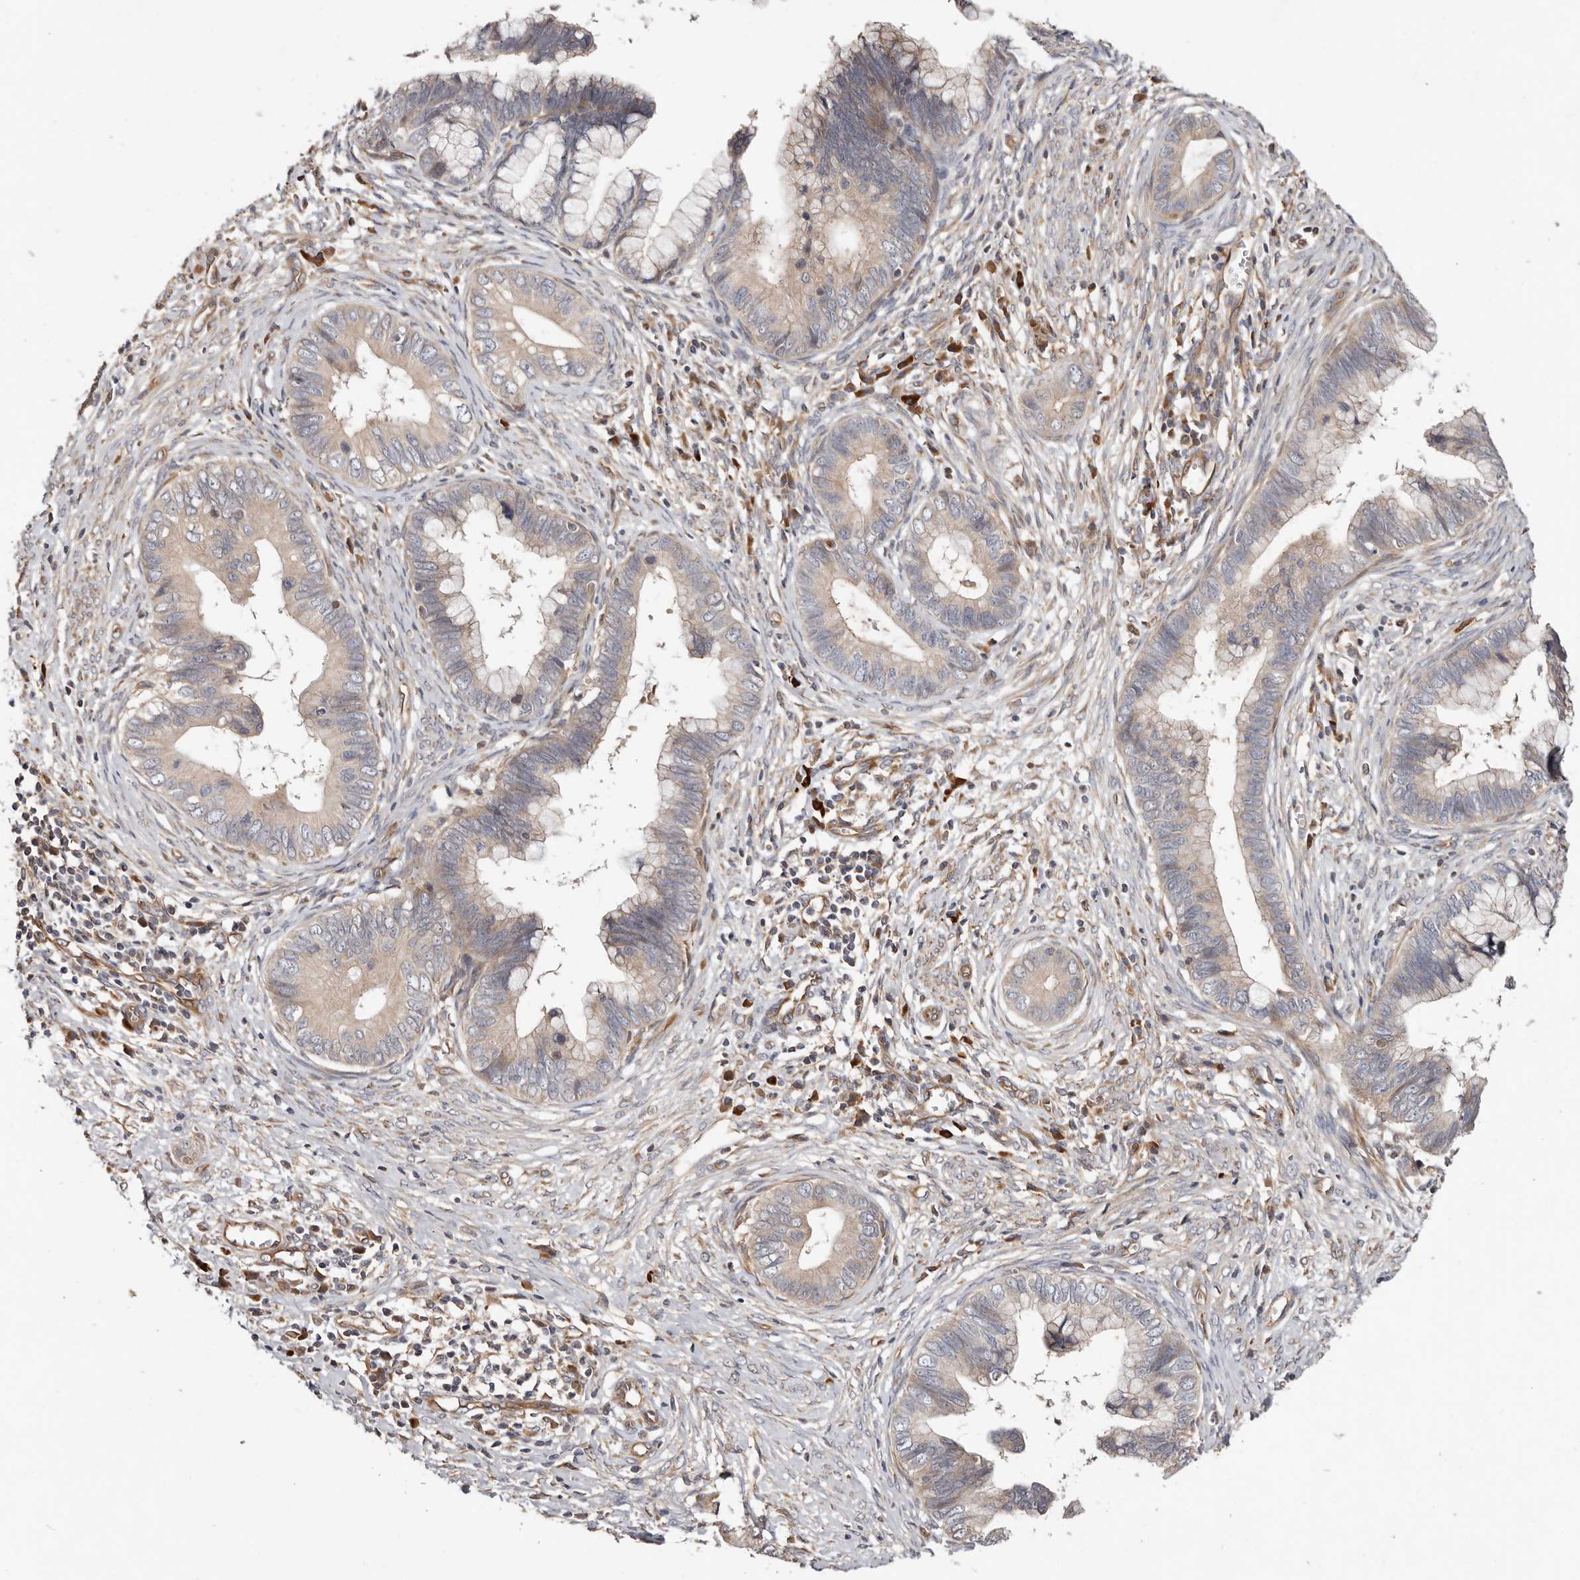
{"staining": {"intensity": "weak", "quantity": "<25%", "location": "cytoplasmic/membranous"}, "tissue": "cervical cancer", "cell_type": "Tumor cells", "image_type": "cancer", "snomed": [{"axis": "morphology", "description": "Adenocarcinoma, NOS"}, {"axis": "topography", "description": "Cervix"}], "caption": "High magnification brightfield microscopy of cervical cancer (adenocarcinoma) stained with DAB (brown) and counterstained with hematoxylin (blue): tumor cells show no significant expression.", "gene": "MACF1", "patient": {"sex": "female", "age": 44}}